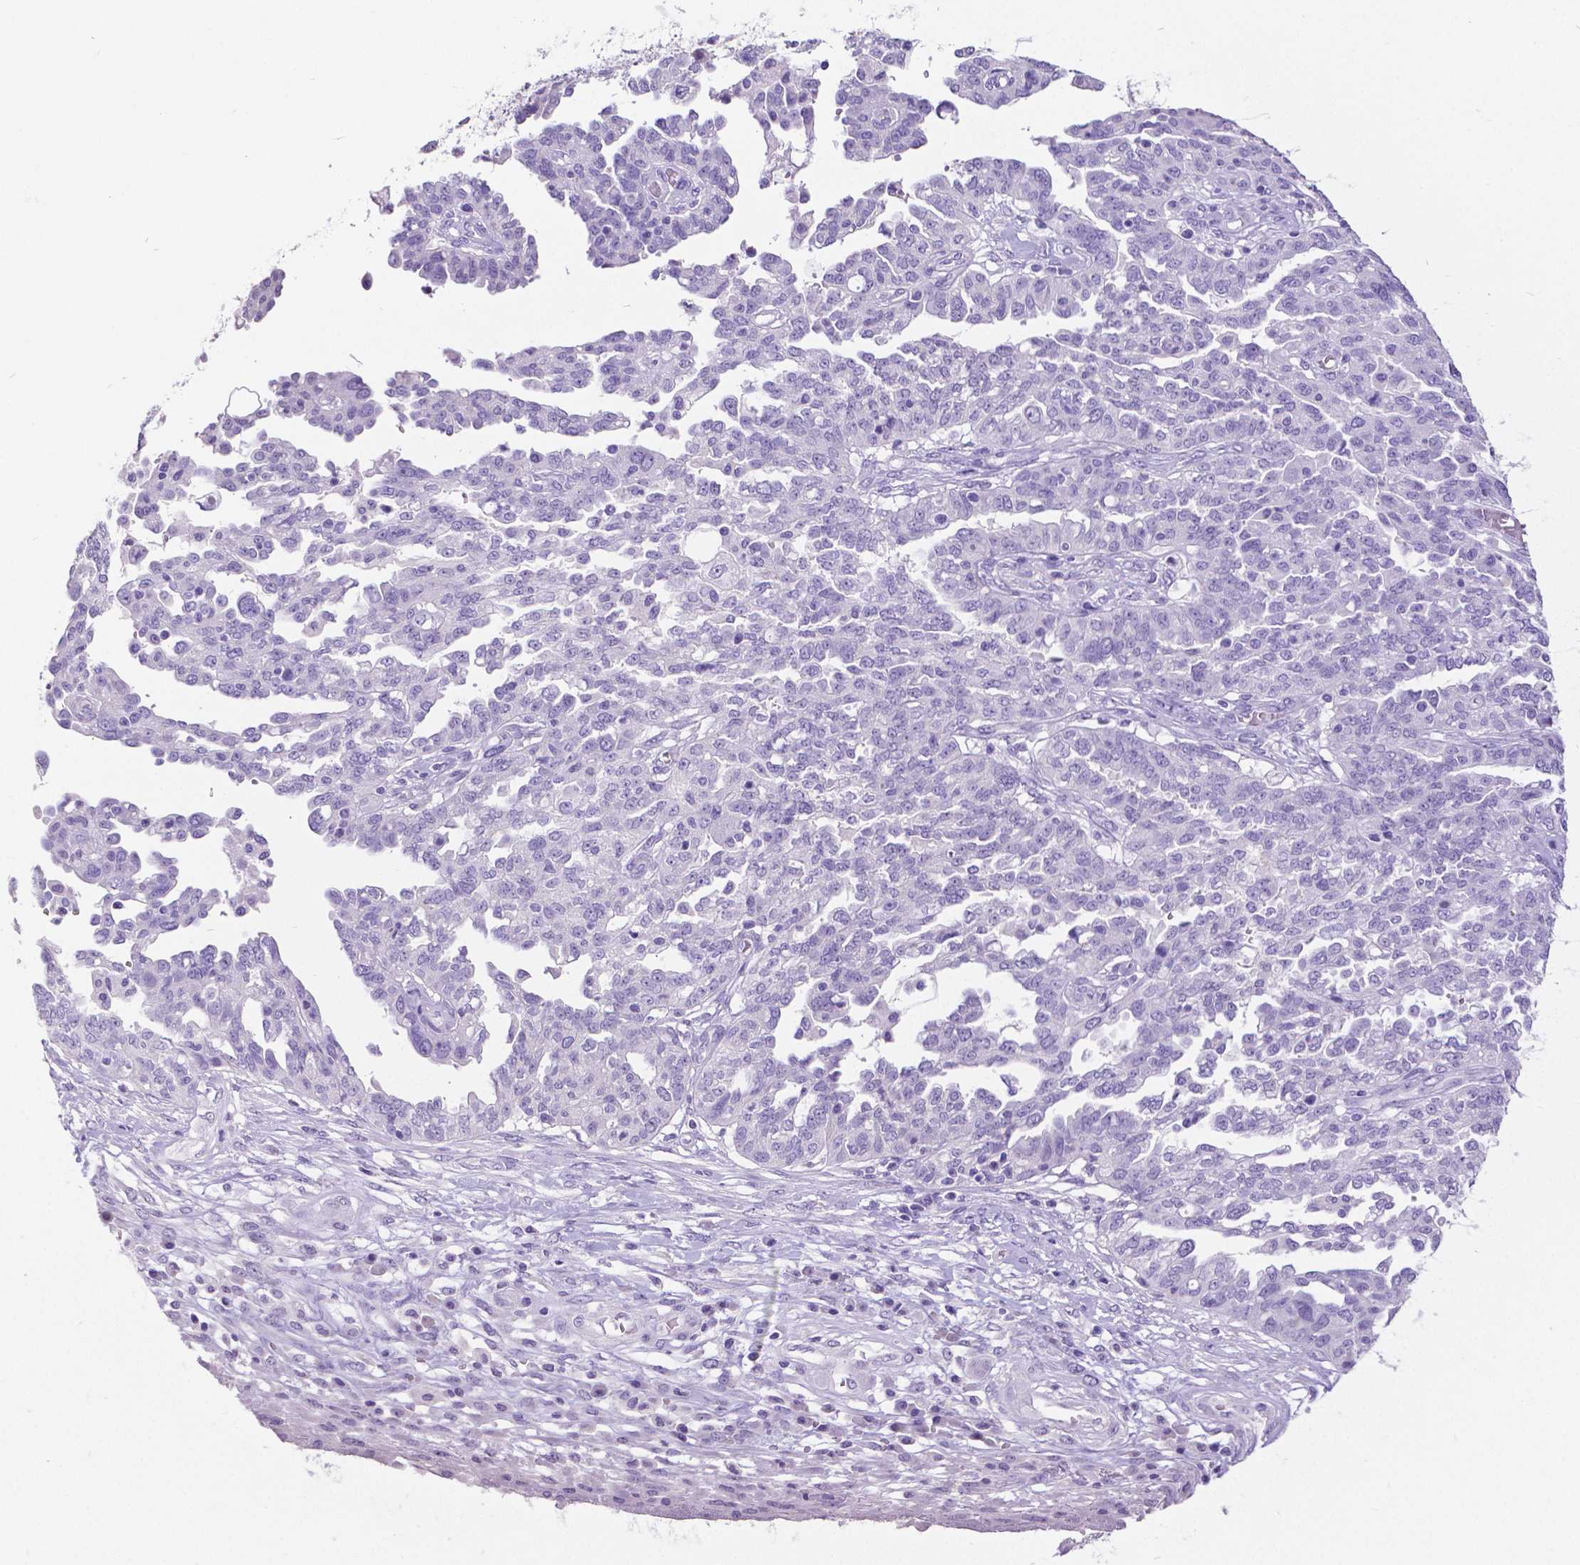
{"staining": {"intensity": "negative", "quantity": "none", "location": "none"}, "tissue": "ovarian cancer", "cell_type": "Tumor cells", "image_type": "cancer", "snomed": [{"axis": "morphology", "description": "Cystadenocarcinoma, serous, NOS"}, {"axis": "topography", "description": "Ovary"}], "caption": "High power microscopy image of an IHC histopathology image of ovarian serous cystadenocarcinoma, revealing no significant positivity in tumor cells.", "gene": "SATB2", "patient": {"sex": "female", "age": 67}}